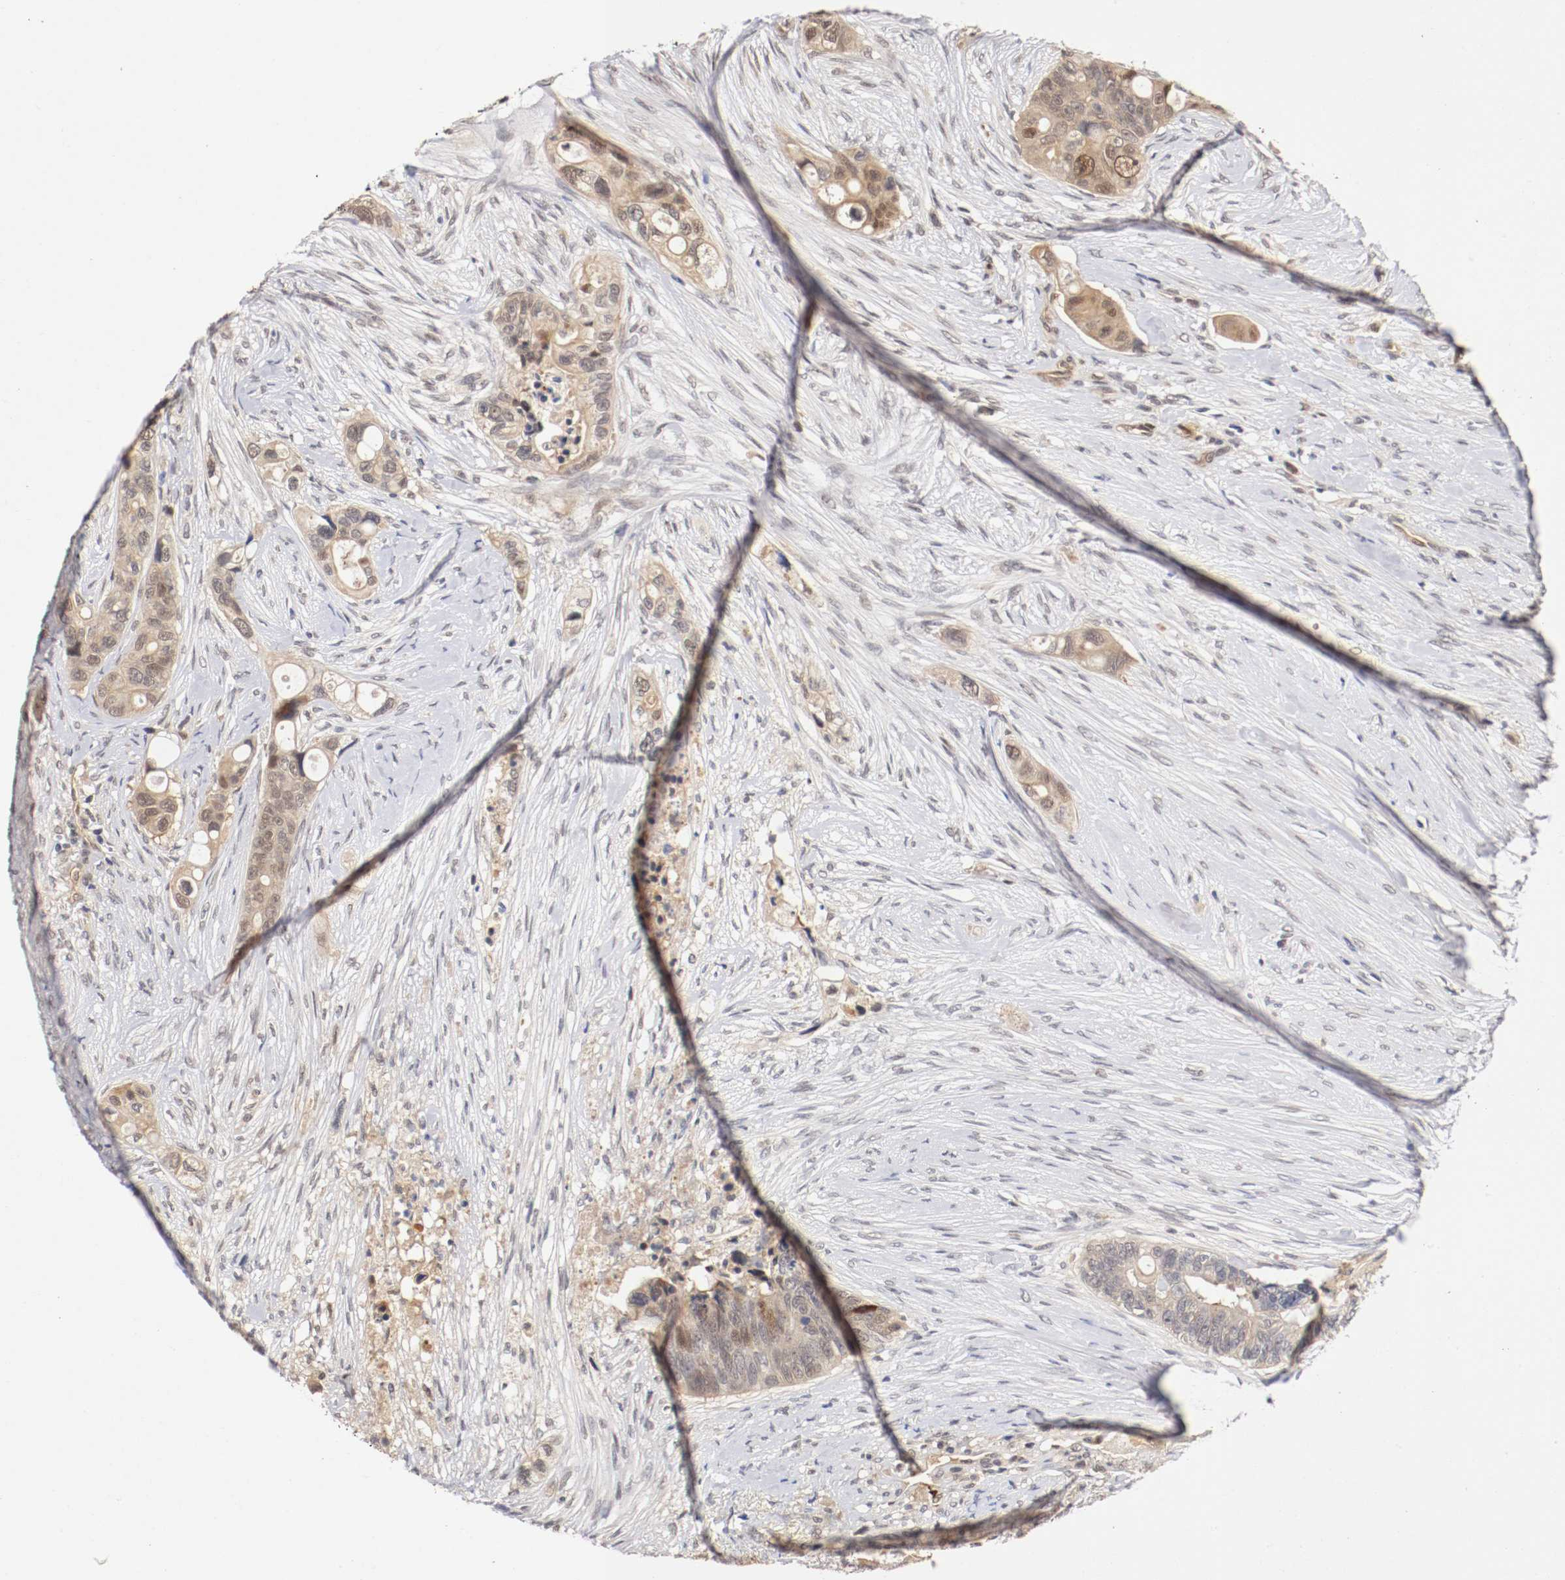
{"staining": {"intensity": "weak", "quantity": ">75%", "location": "cytoplasmic/membranous,nuclear"}, "tissue": "colorectal cancer", "cell_type": "Tumor cells", "image_type": "cancer", "snomed": [{"axis": "morphology", "description": "Adenocarcinoma, NOS"}, {"axis": "topography", "description": "Colon"}], "caption": "A histopathology image of human adenocarcinoma (colorectal) stained for a protein exhibits weak cytoplasmic/membranous and nuclear brown staining in tumor cells.", "gene": "DNMT3B", "patient": {"sex": "female", "age": 57}}